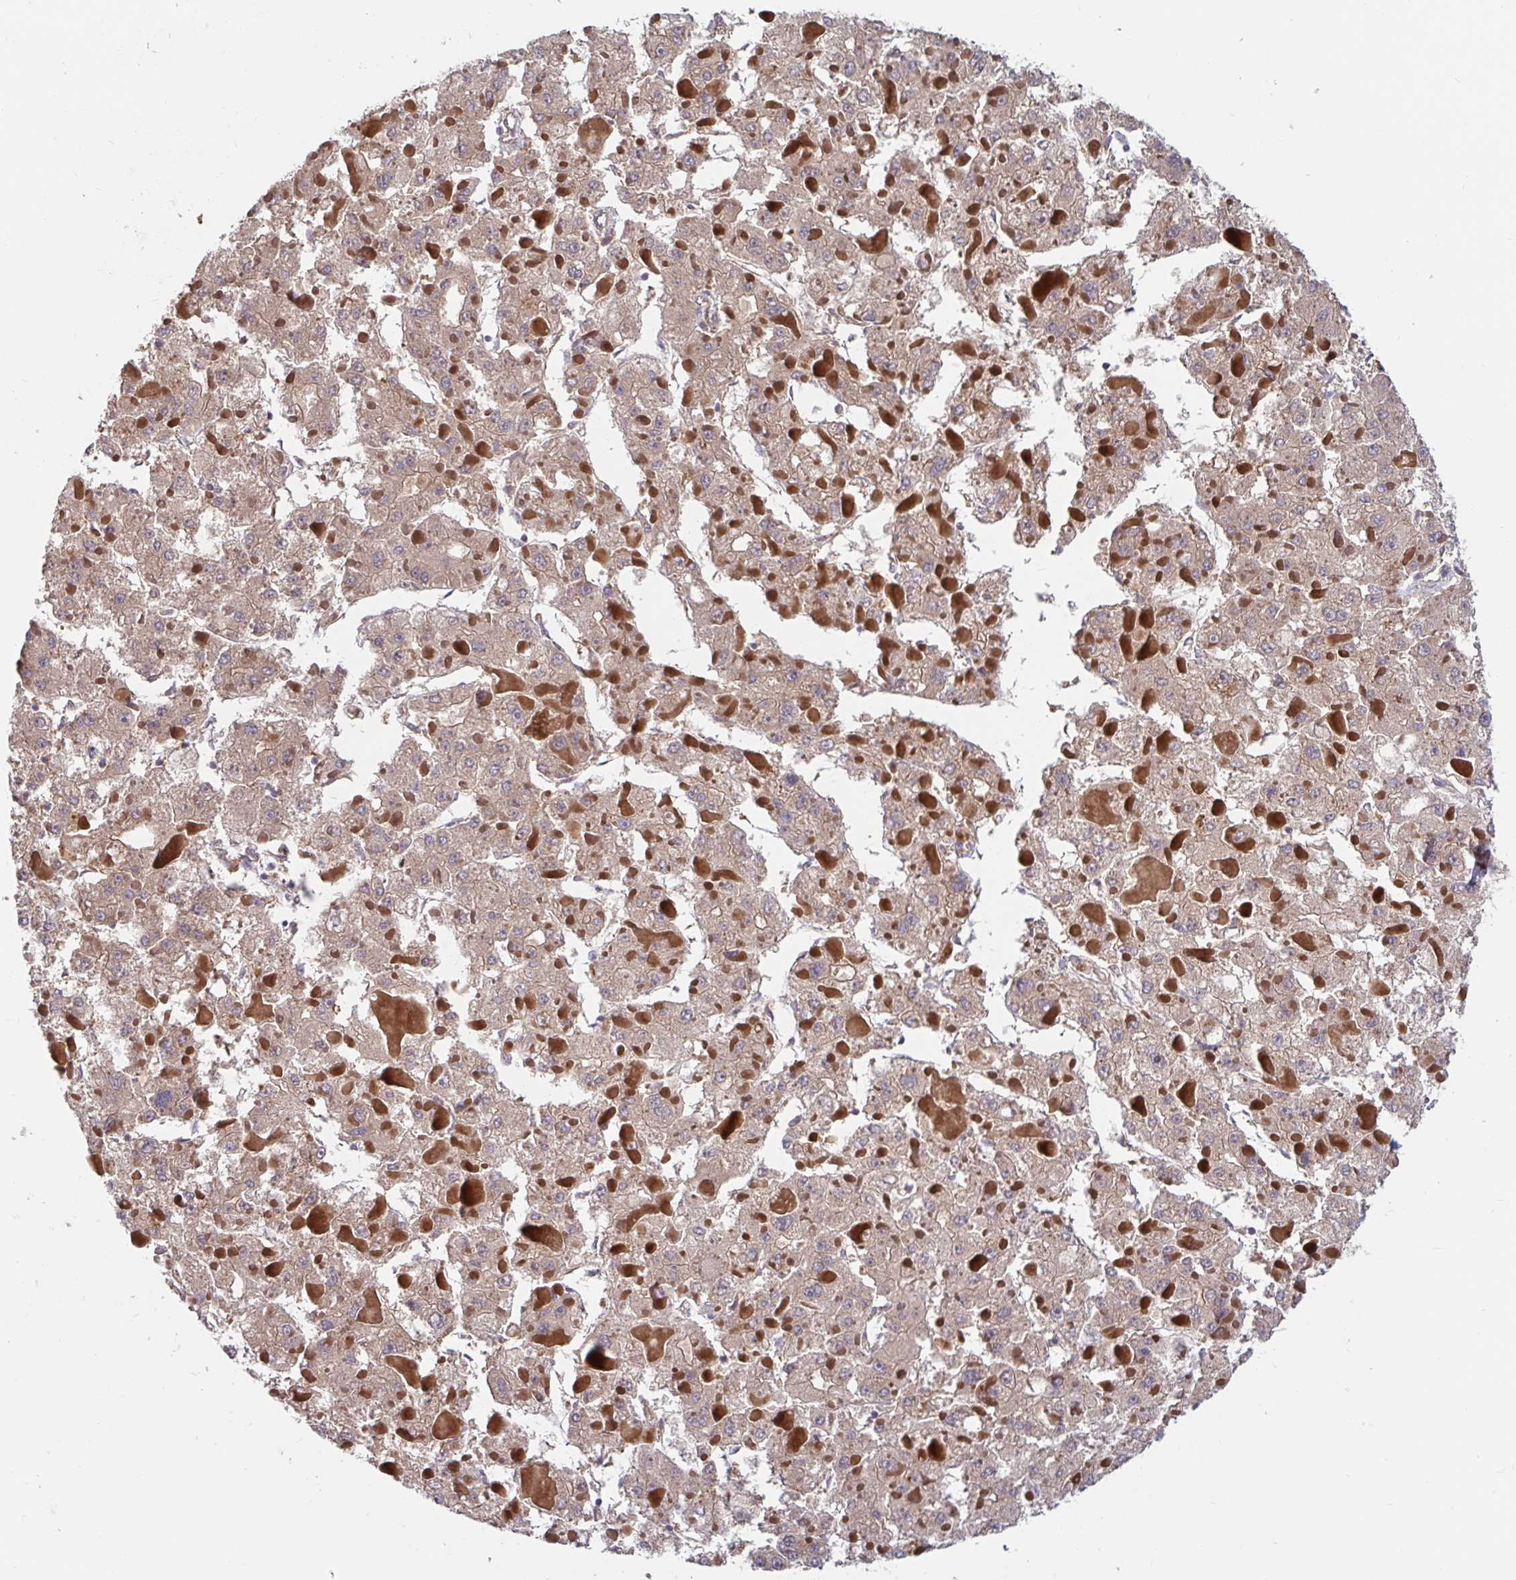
{"staining": {"intensity": "weak", "quantity": ">75%", "location": "cytoplasmic/membranous"}, "tissue": "liver cancer", "cell_type": "Tumor cells", "image_type": "cancer", "snomed": [{"axis": "morphology", "description": "Carcinoma, Hepatocellular, NOS"}, {"axis": "topography", "description": "Liver"}], "caption": "Immunohistochemical staining of liver cancer reveals weak cytoplasmic/membranous protein expression in about >75% of tumor cells.", "gene": "LARP1", "patient": {"sex": "female", "age": 73}}